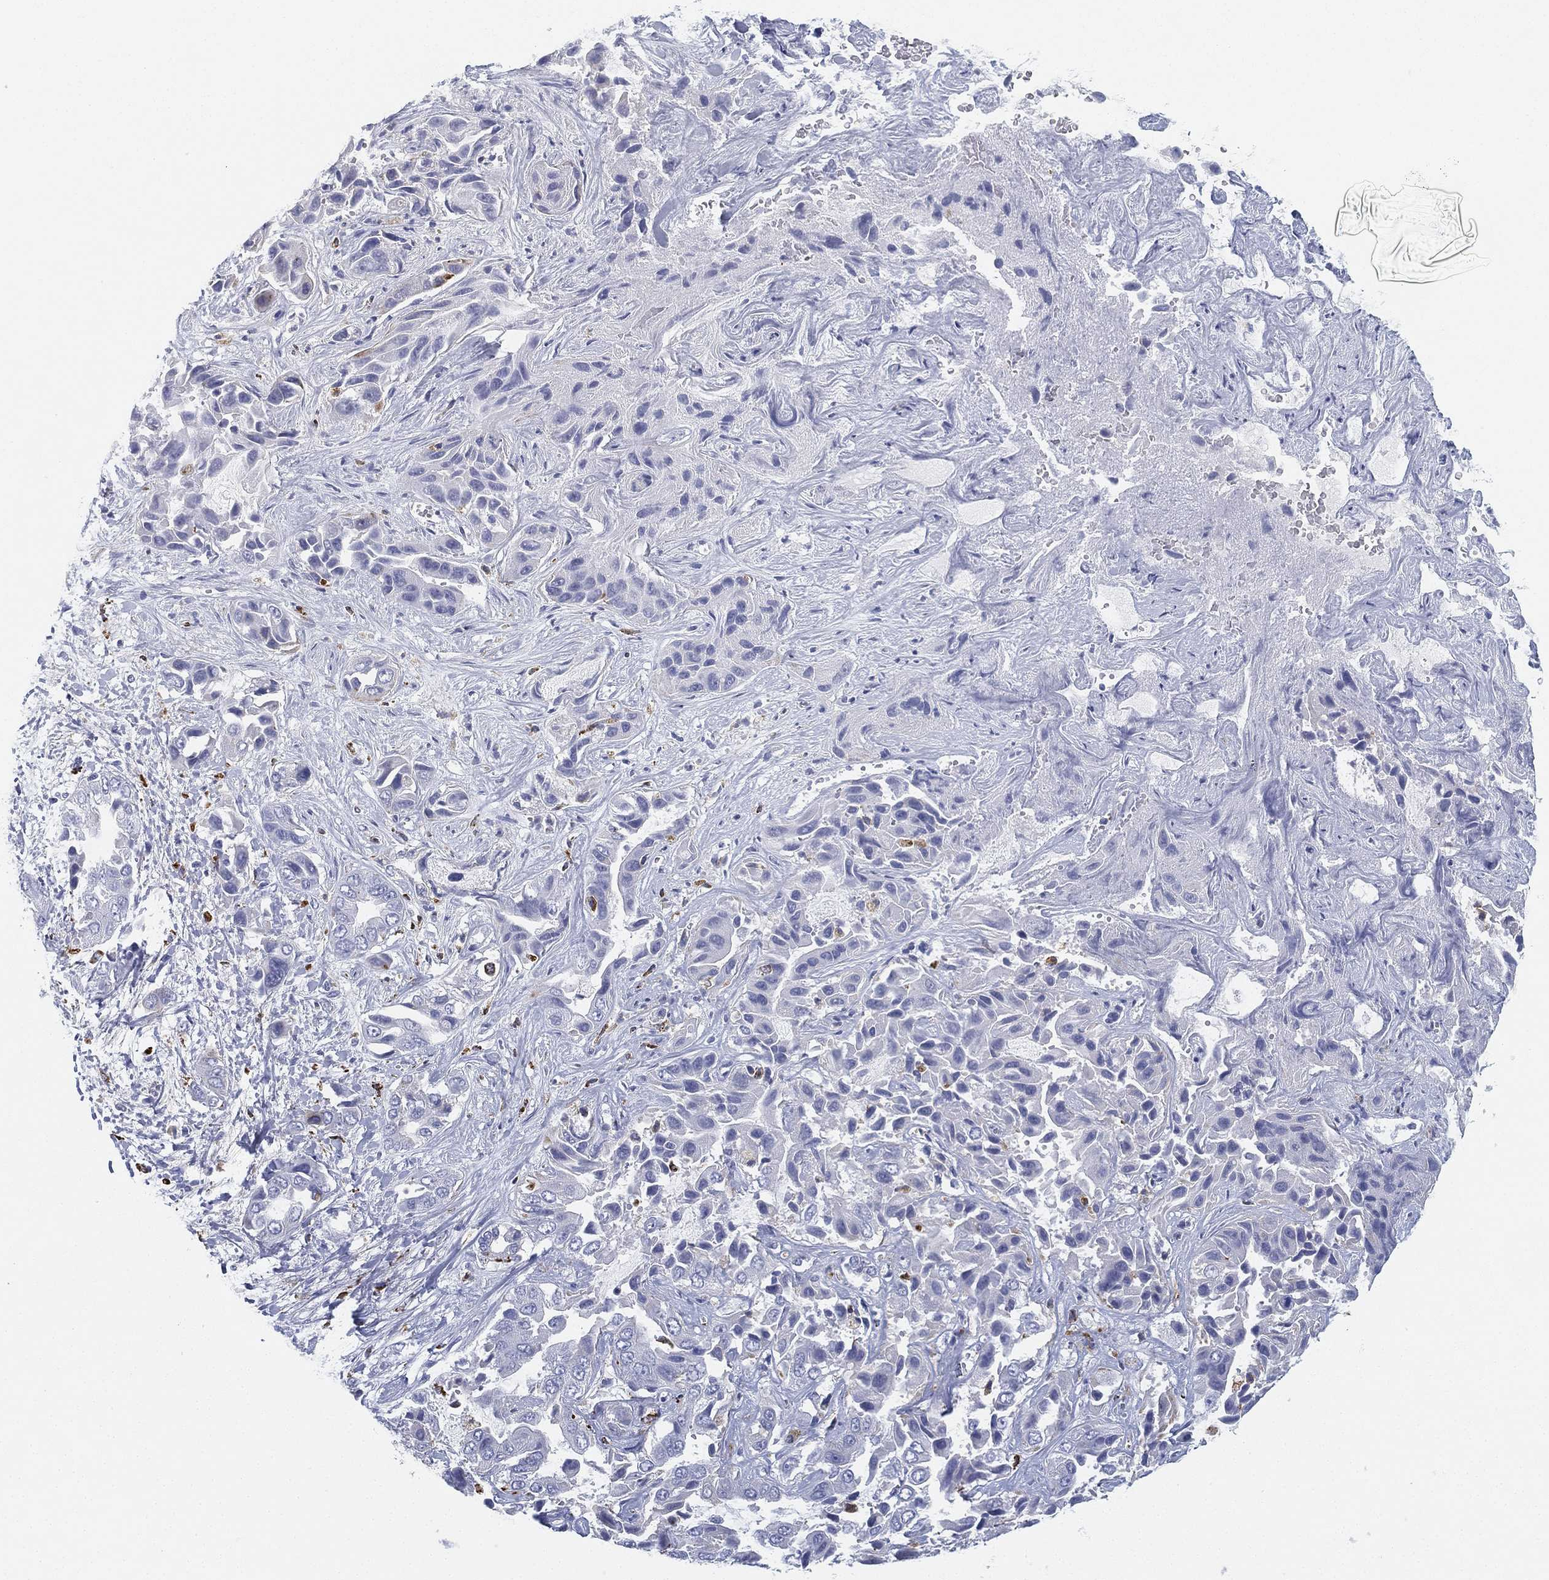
{"staining": {"intensity": "strong", "quantity": "25%-75%", "location": "cytoplasmic/membranous"}, "tissue": "liver cancer", "cell_type": "Tumor cells", "image_type": "cancer", "snomed": [{"axis": "morphology", "description": "Cholangiocarcinoma"}, {"axis": "topography", "description": "Liver"}], "caption": "A brown stain labels strong cytoplasmic/membranous positivity of a protein in human liver cancer (cholangiocarcinoma) tumor cells.", "gene": "NPC2", "patient": {"sex": "female", "age": 52}}